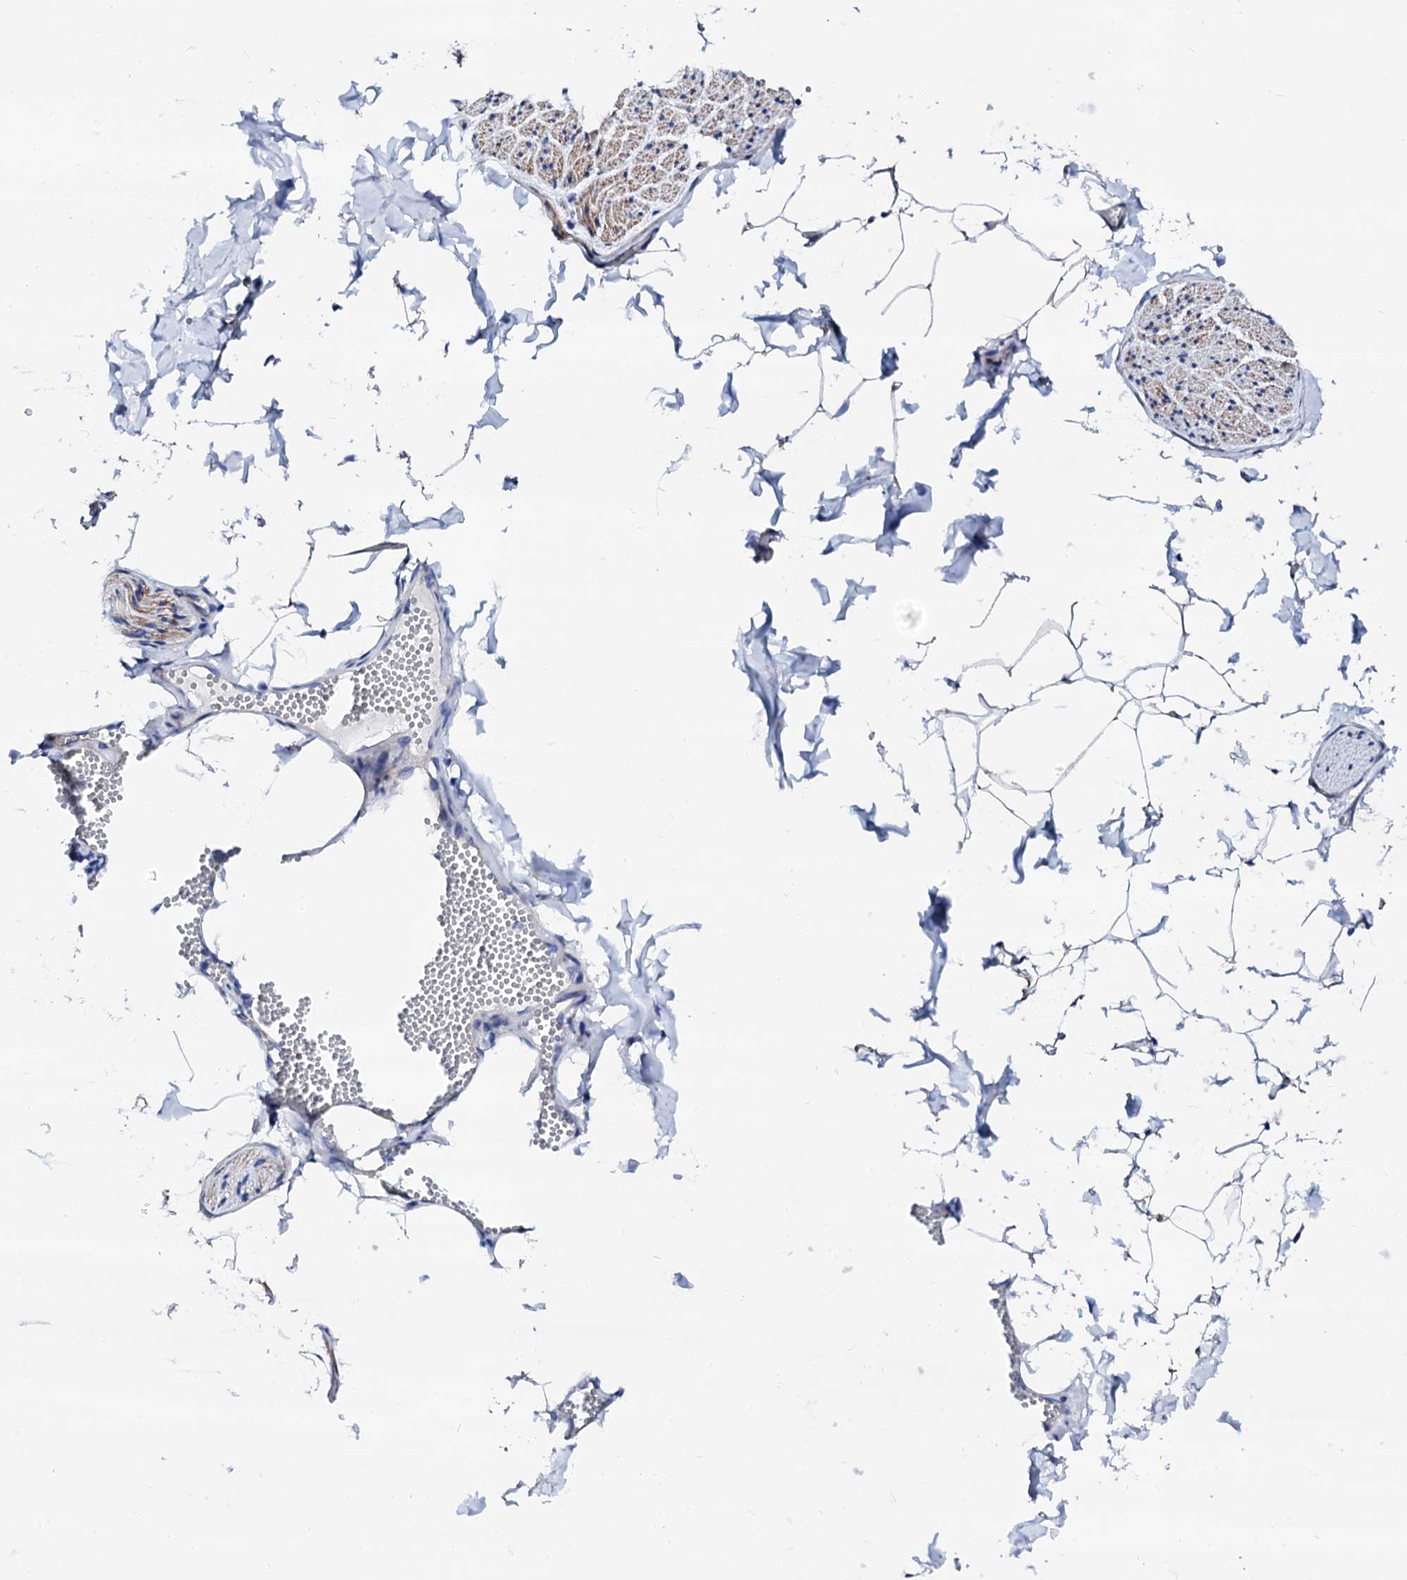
{"staining": {"intensity": "negative", "quantity": "none", "location": "none"}, "tissue": "adipose tissue", "cell_type": "Adipocytes", "image_type": "normal", "snomed": [{"axis": "morphology", "description": "Normal tissue, NOS"}, {"axis": "topography", "description": "Gallbladder"}, {"axis": "topography", "description": "Peripheral nerve tissue"}], "caption": "The photomicrograph shows no staining of adipocytes in unremarkable adipose tissue. (DAB immunohistochemistry (IHC), high magnification).", "gene": "TRDN", "patient": {"sex": "male", "age": 38}}